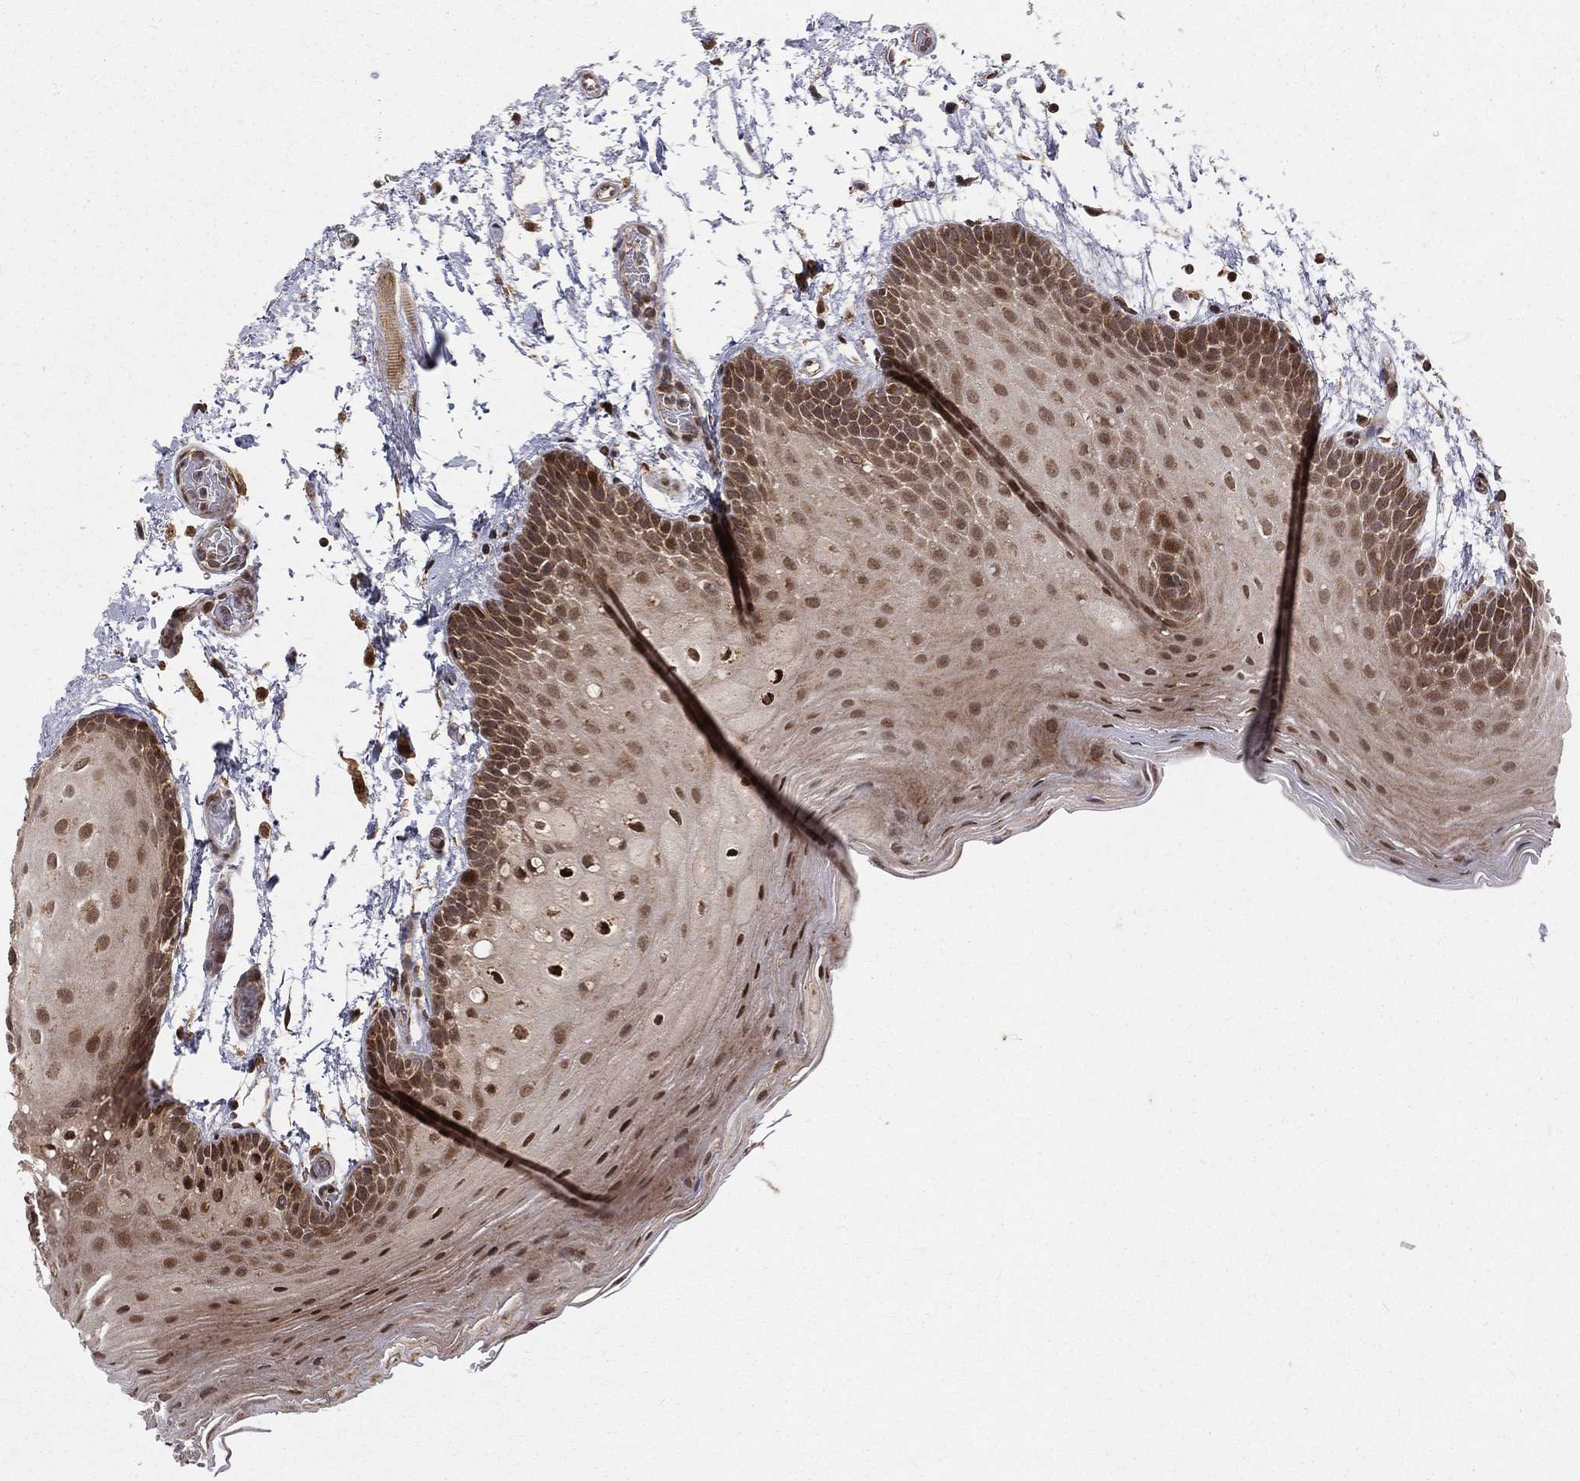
{"staining": {"intensity": "strong", "quantity": "<25%", "location": "nuclear"}, "tissue": "oral mucosa", "cell_type": "Squamous epithelial cells", "image_type": "normal", "snomed": [{"axis": "morphology", "description": "Normal tissue, NOS"}, {"axis": "topography", "description": "Oral tissue"}], "caption": "Immunohistochemistry (IHC) micrograph of unremarkable oral mucosa: oral mucosa stained using IHC demonstrates medium levels of strong protein expression localized specifically in the nuclear of squamous epithelial cells, appearing as a nuclear brown color.", "gene": "MDM2", "patient": {"sex": "male", "age": 62}}